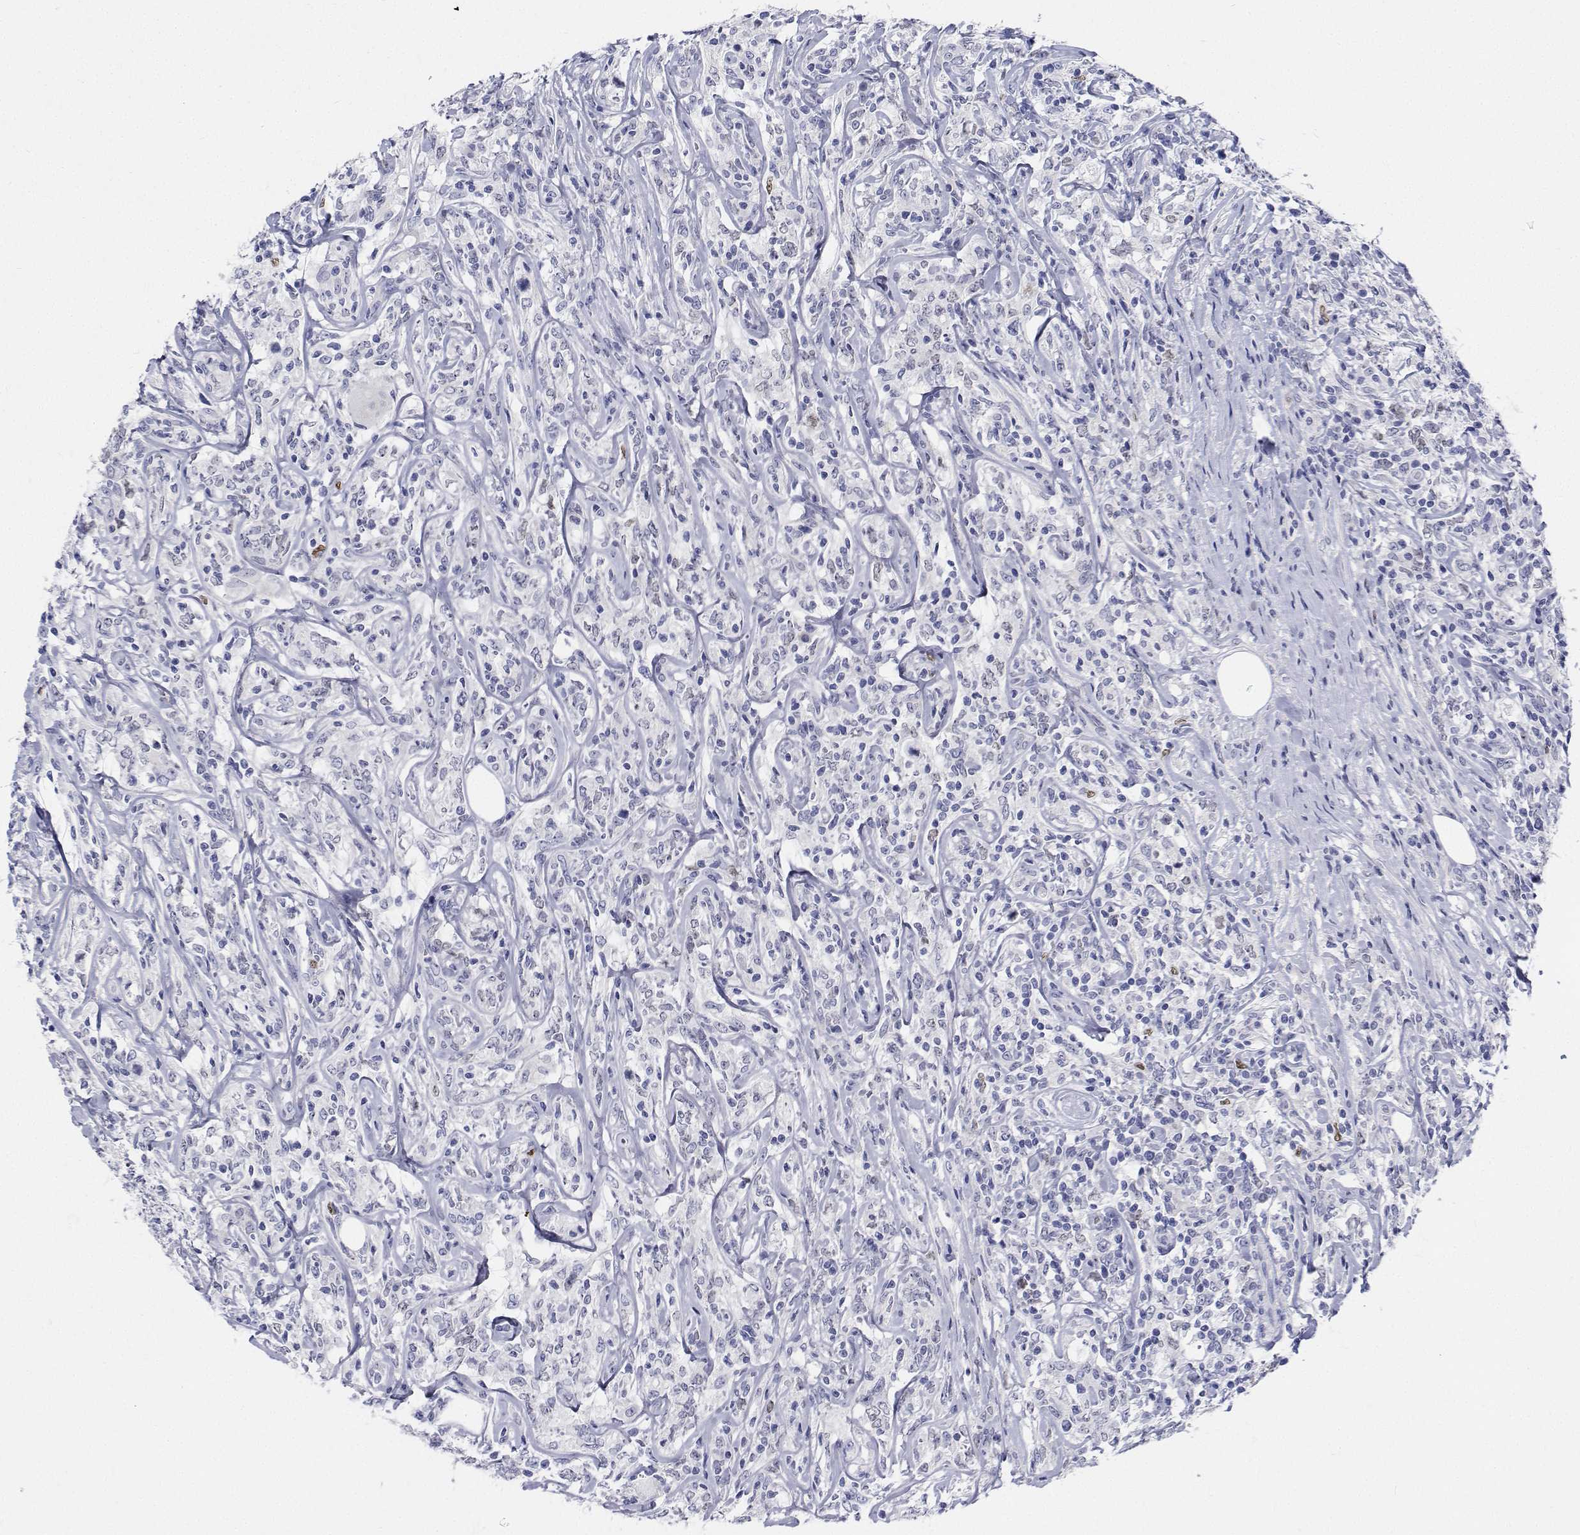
{"staining": {"intensity": "negative", "quantity": "none", "location": "none"}, "tissue": "lymphoma", "cell_type": "Tumor cells", "image_type": "cancer", "snomed": [{"axis": "morphology", "description": "Malignant lymphoma, non-Hodgkin's type, High grade"}, {"axis": "topography", "description": "Lymph node"}], "caption": "This is an immunohistochemistry (IHC) micrograph of lymphoma. There is no positivity in tumor cells.", "gene": "PLXNA4", "patient": {"sex": "female", "age": 84}}